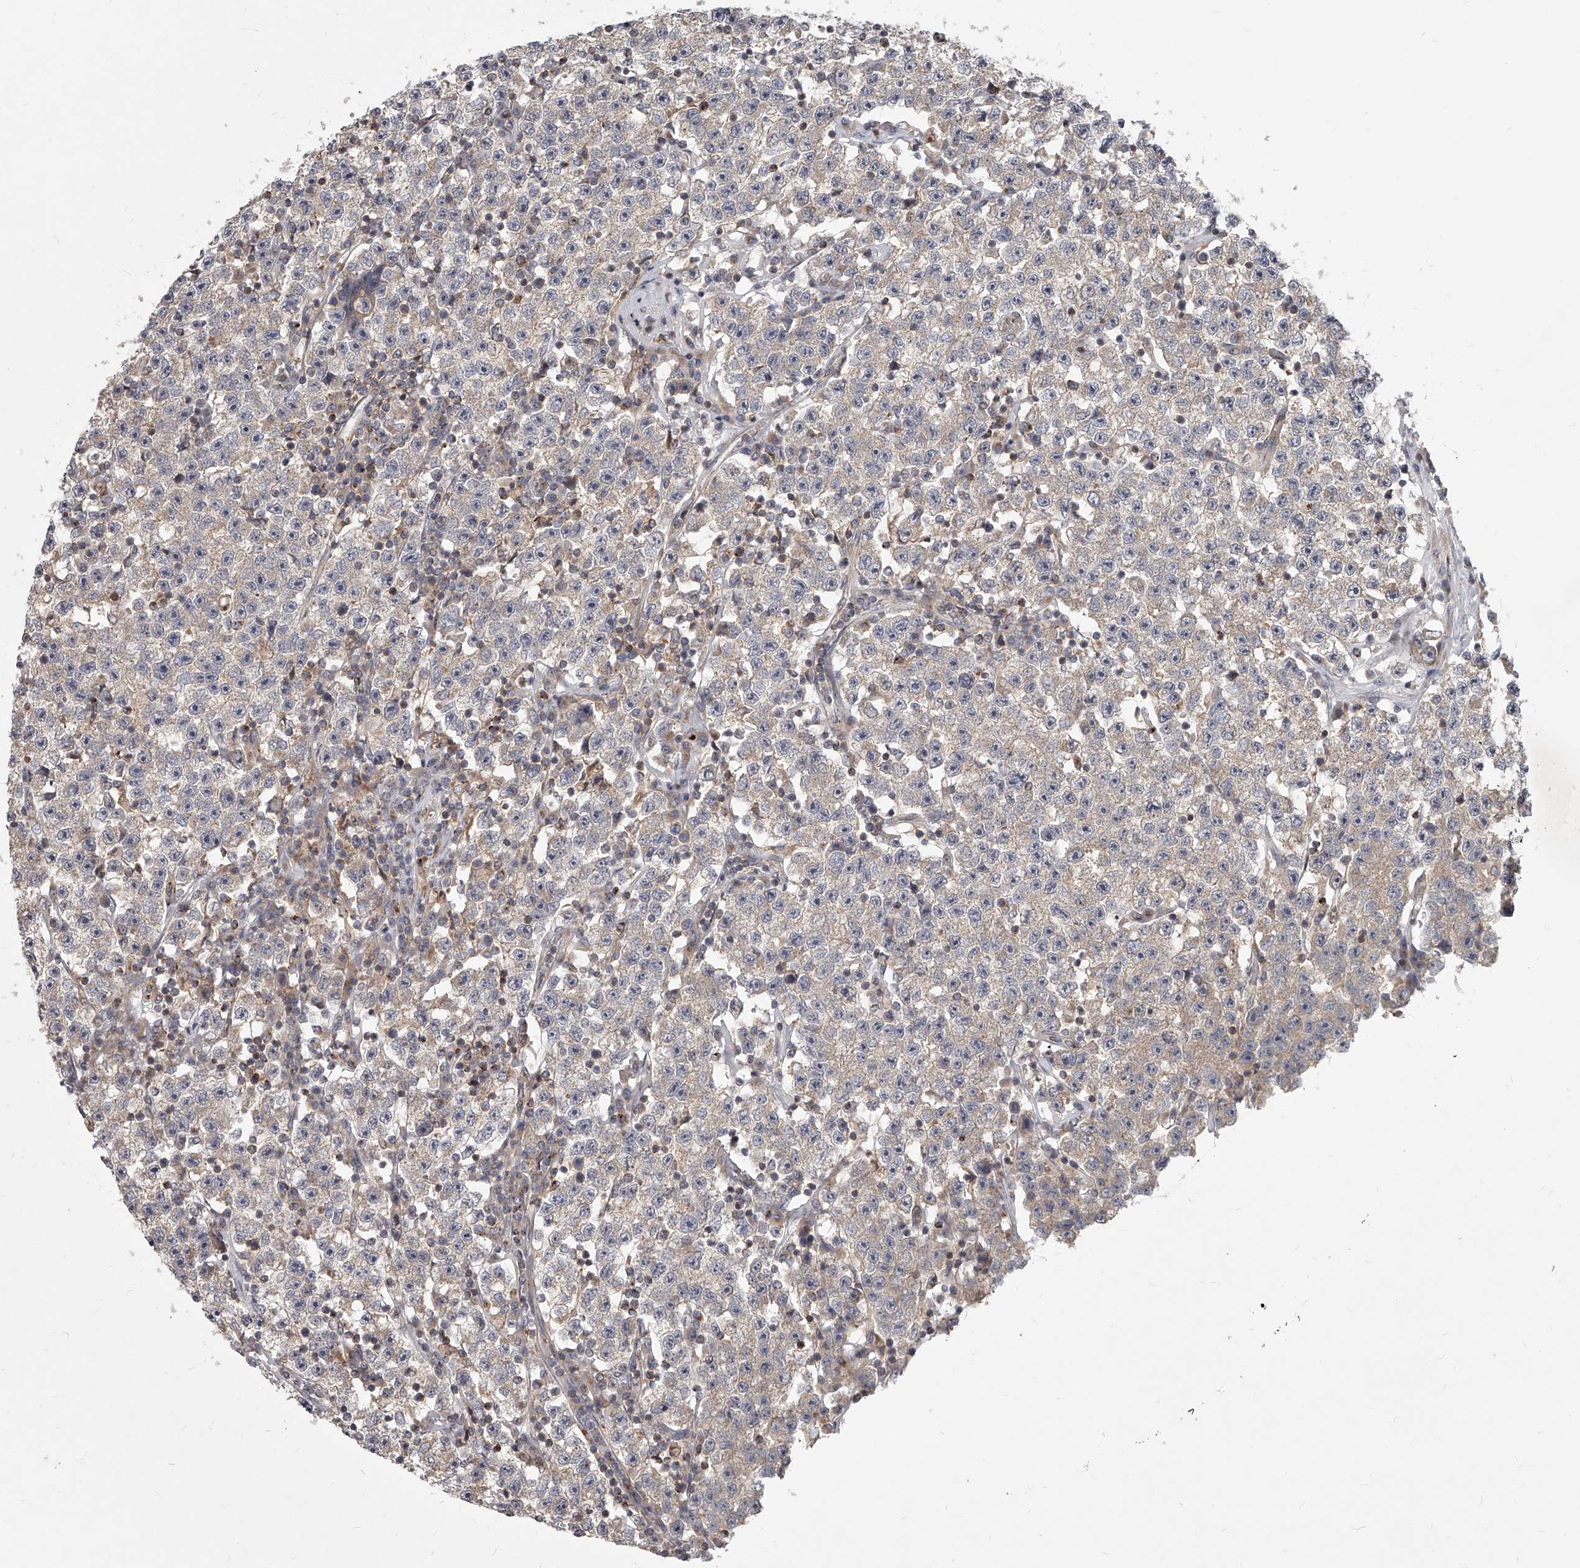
{"staining": {"intensity": "negative", "quantity": "none", "location": "none"}, "tissue": "testis cancer", "cell_type": "Tumor cells", "image_type": "cancer", "snomed": [{"axis": "morphology", "description": "Seminoma, NOS"}, {"axis": "topography", "description": "Testis"}], "caption": "Immunohistochemistry (IHC) of human testis cancer (seminoma) displays no staining in tumor cells.", "gene": "SLC37A1", "patient": {"sex": "male", "age": 22}}